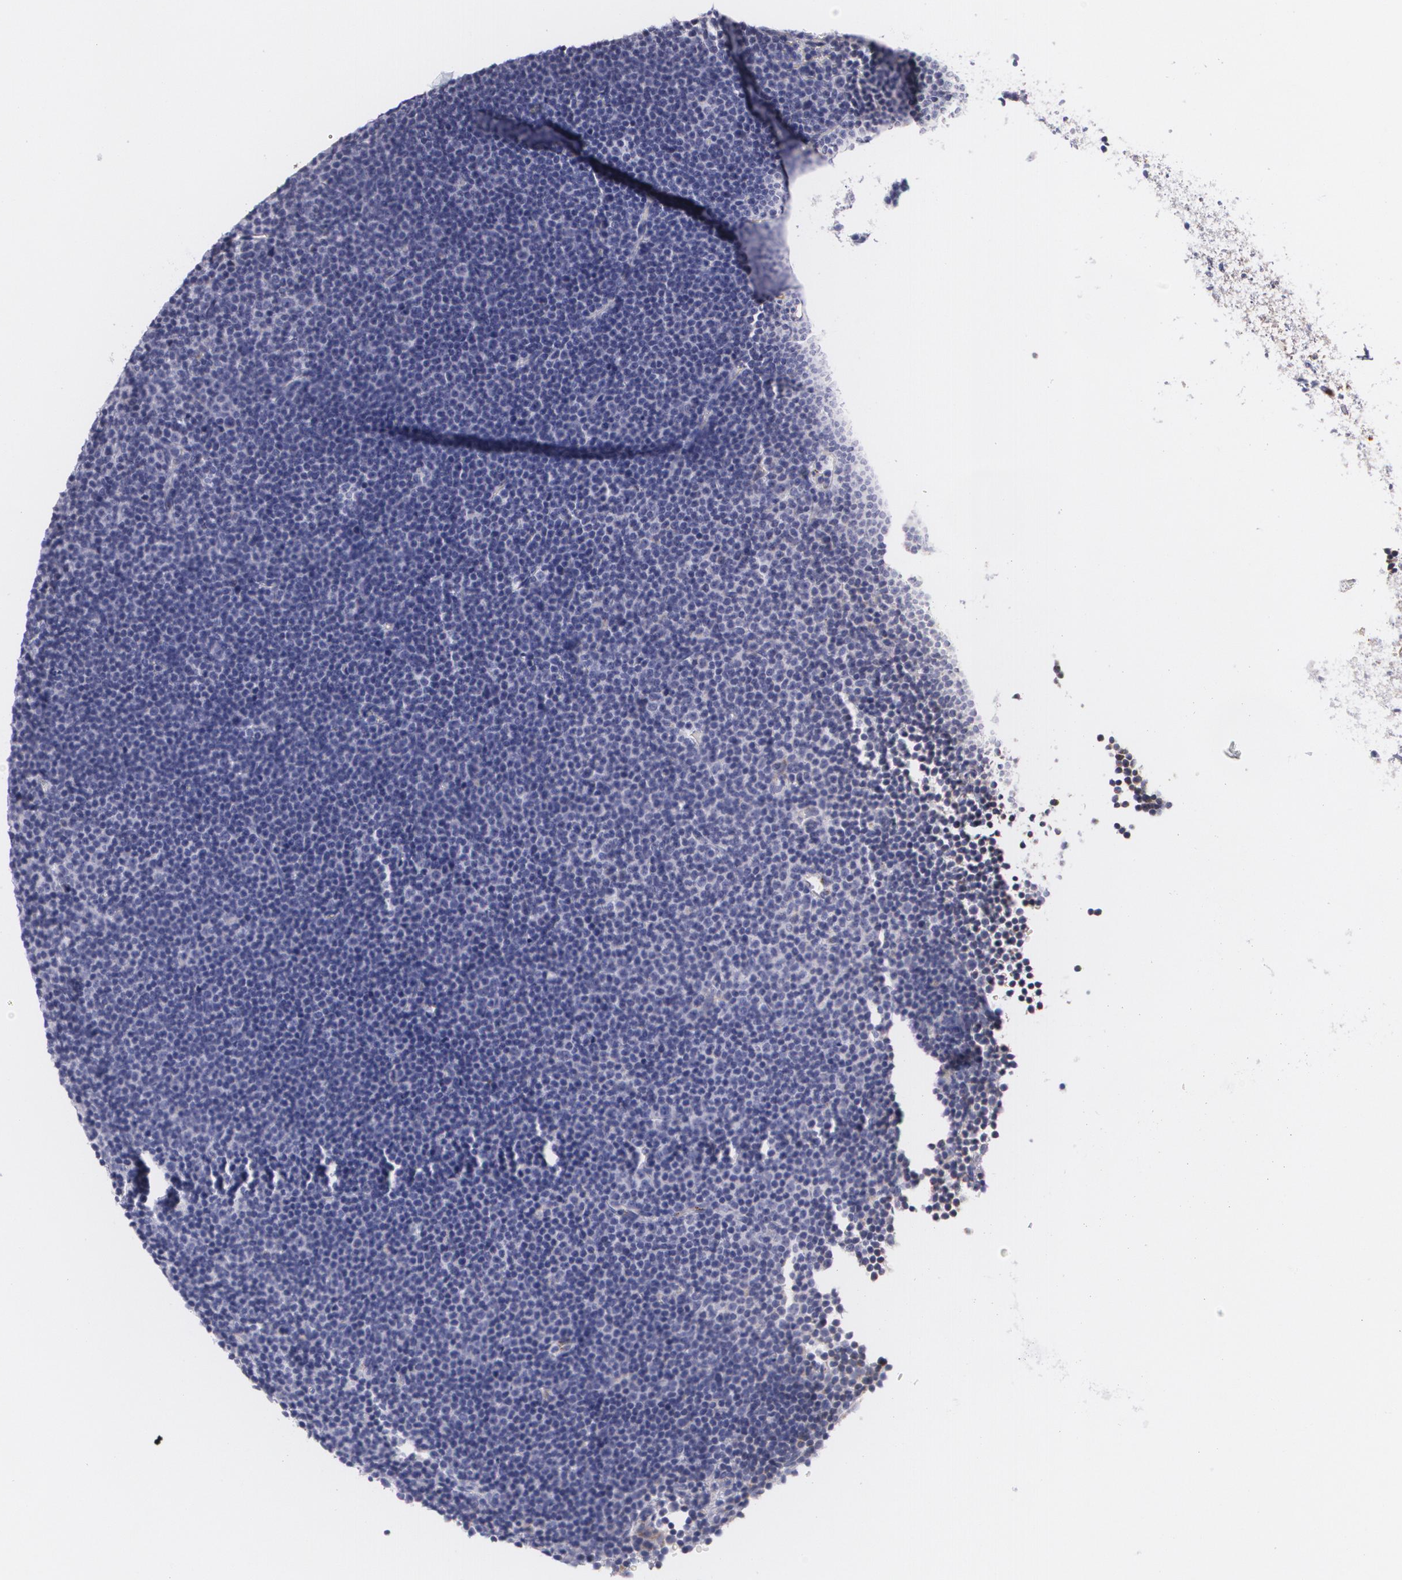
{"staining": {"intensity": "negative", "quantity": "none", "location": "none"}, "tissue": "lymphoma", "cell_type": "Tumor cells", "image_type": "cancer", "snomed": [{"axis": "morphology", "description": "Malignant lymphoma, non-Hodgkin's type, Low grade"}, {"axis": "topography", "description": "Lymph node"}], "caption": "The immunohistochemistry (IHC) histopathology image has no significant expression in tumor cells of malignant lymphoma, non-Hodgkin's type (low-grade) tissue.", "gene": "CILK1", "patient": {"sex": "female", "age": 69}}